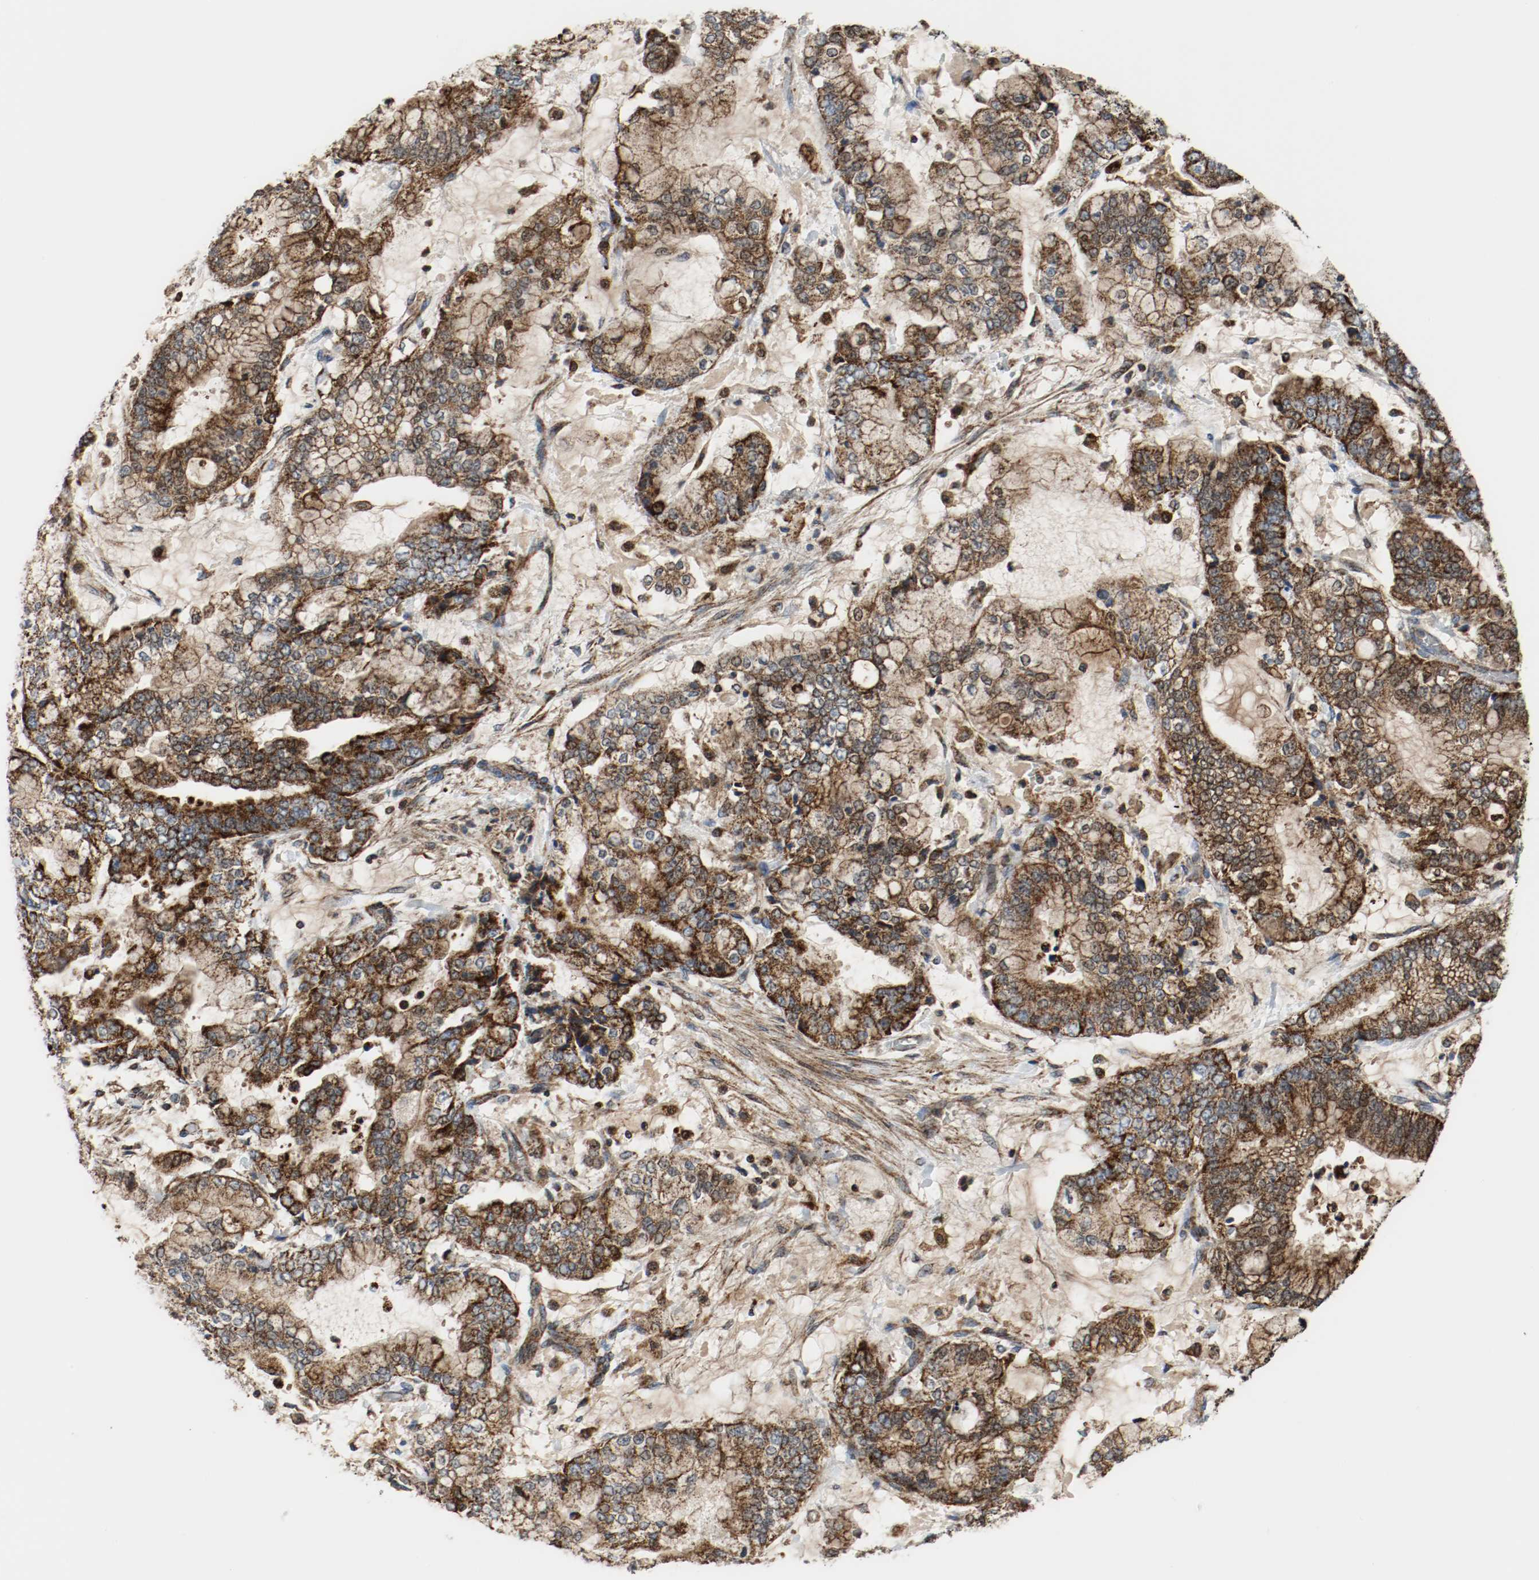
{"staining": {"intensity": "strong", "quantity": ">75%", "location": "cytoplasmic/membranous"}, "tissue": "stomach cancer", "cell_type": "Tumor cells", "image_type": "cancer", "snomed": [{"axis": "morphology", "description": "Normal tissue, NOS"}, {"axis": "morphology", "description": "Adenocarcinoma, NOS"}, {"axis": "topography", "description": "Stomach, upper"}, {"axis": "topography", "description": "Stomach"}], "caption": "Human adenocarcinoma (stomach) stained with a protein marker reveals strong staining in tumor cells.", "gene": "TXNRD1", "patient": {"sex": "male", "age": 76}}